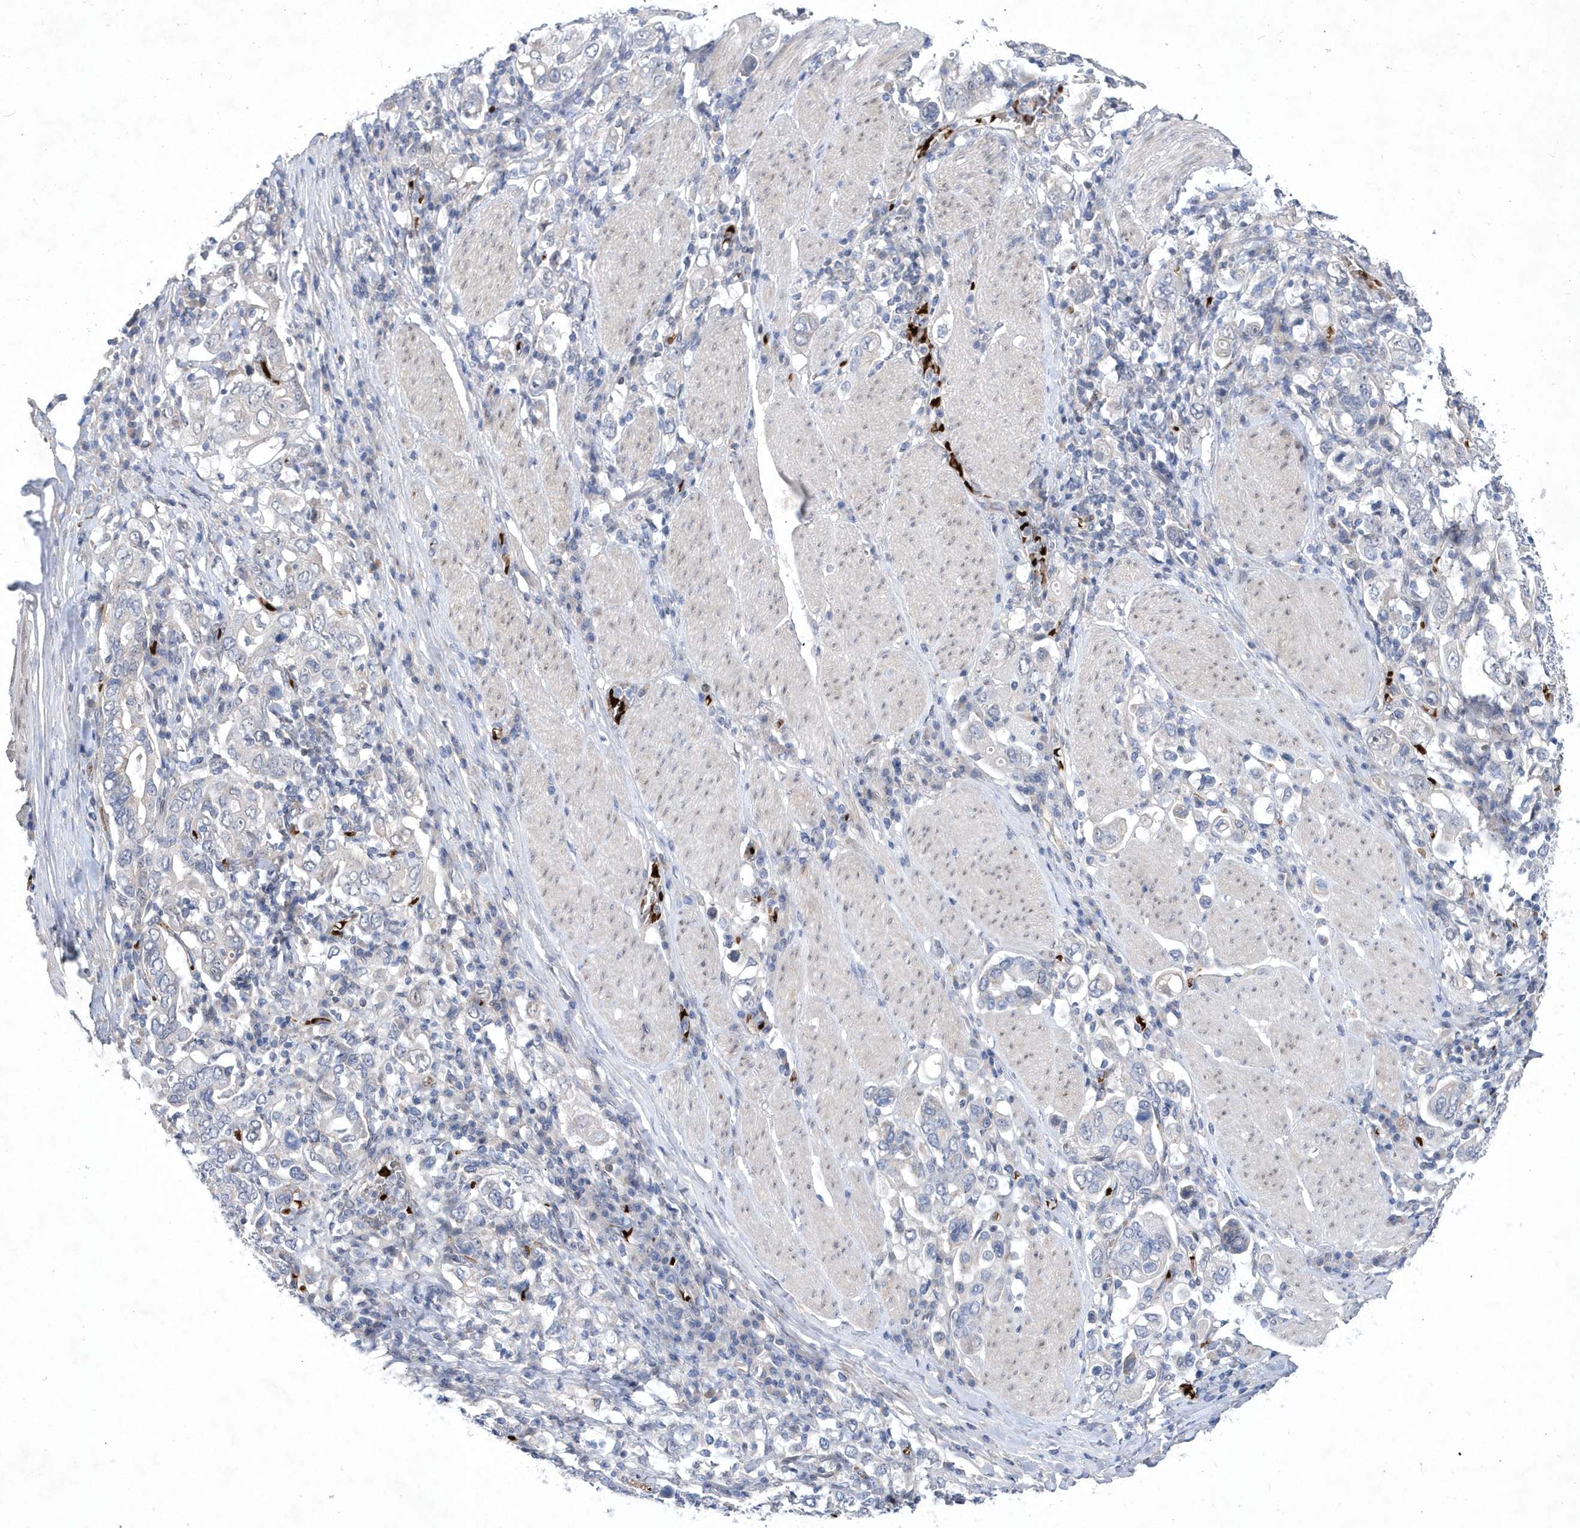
{"staining": {"intensity": "negative", "quantity": "none", "location": "none"}, "tissue": "stomach cancer", "cell_type": "Tumor cells", "image_type": "cancer", "snomed": [{"axis": "morphology", "description": "Adenocarcinoma, NOS"}, {"axis": "topography", "description": "Stomach, upper"}], "caption": "High power microscopy photomicrograph of an immunohistochemistry histopathology image of adenocarcinoma (stomach), revealing no significant expression in tumor cells.", "gene": "ZNF875", "patient": {"sex": "male", "age": 62}}